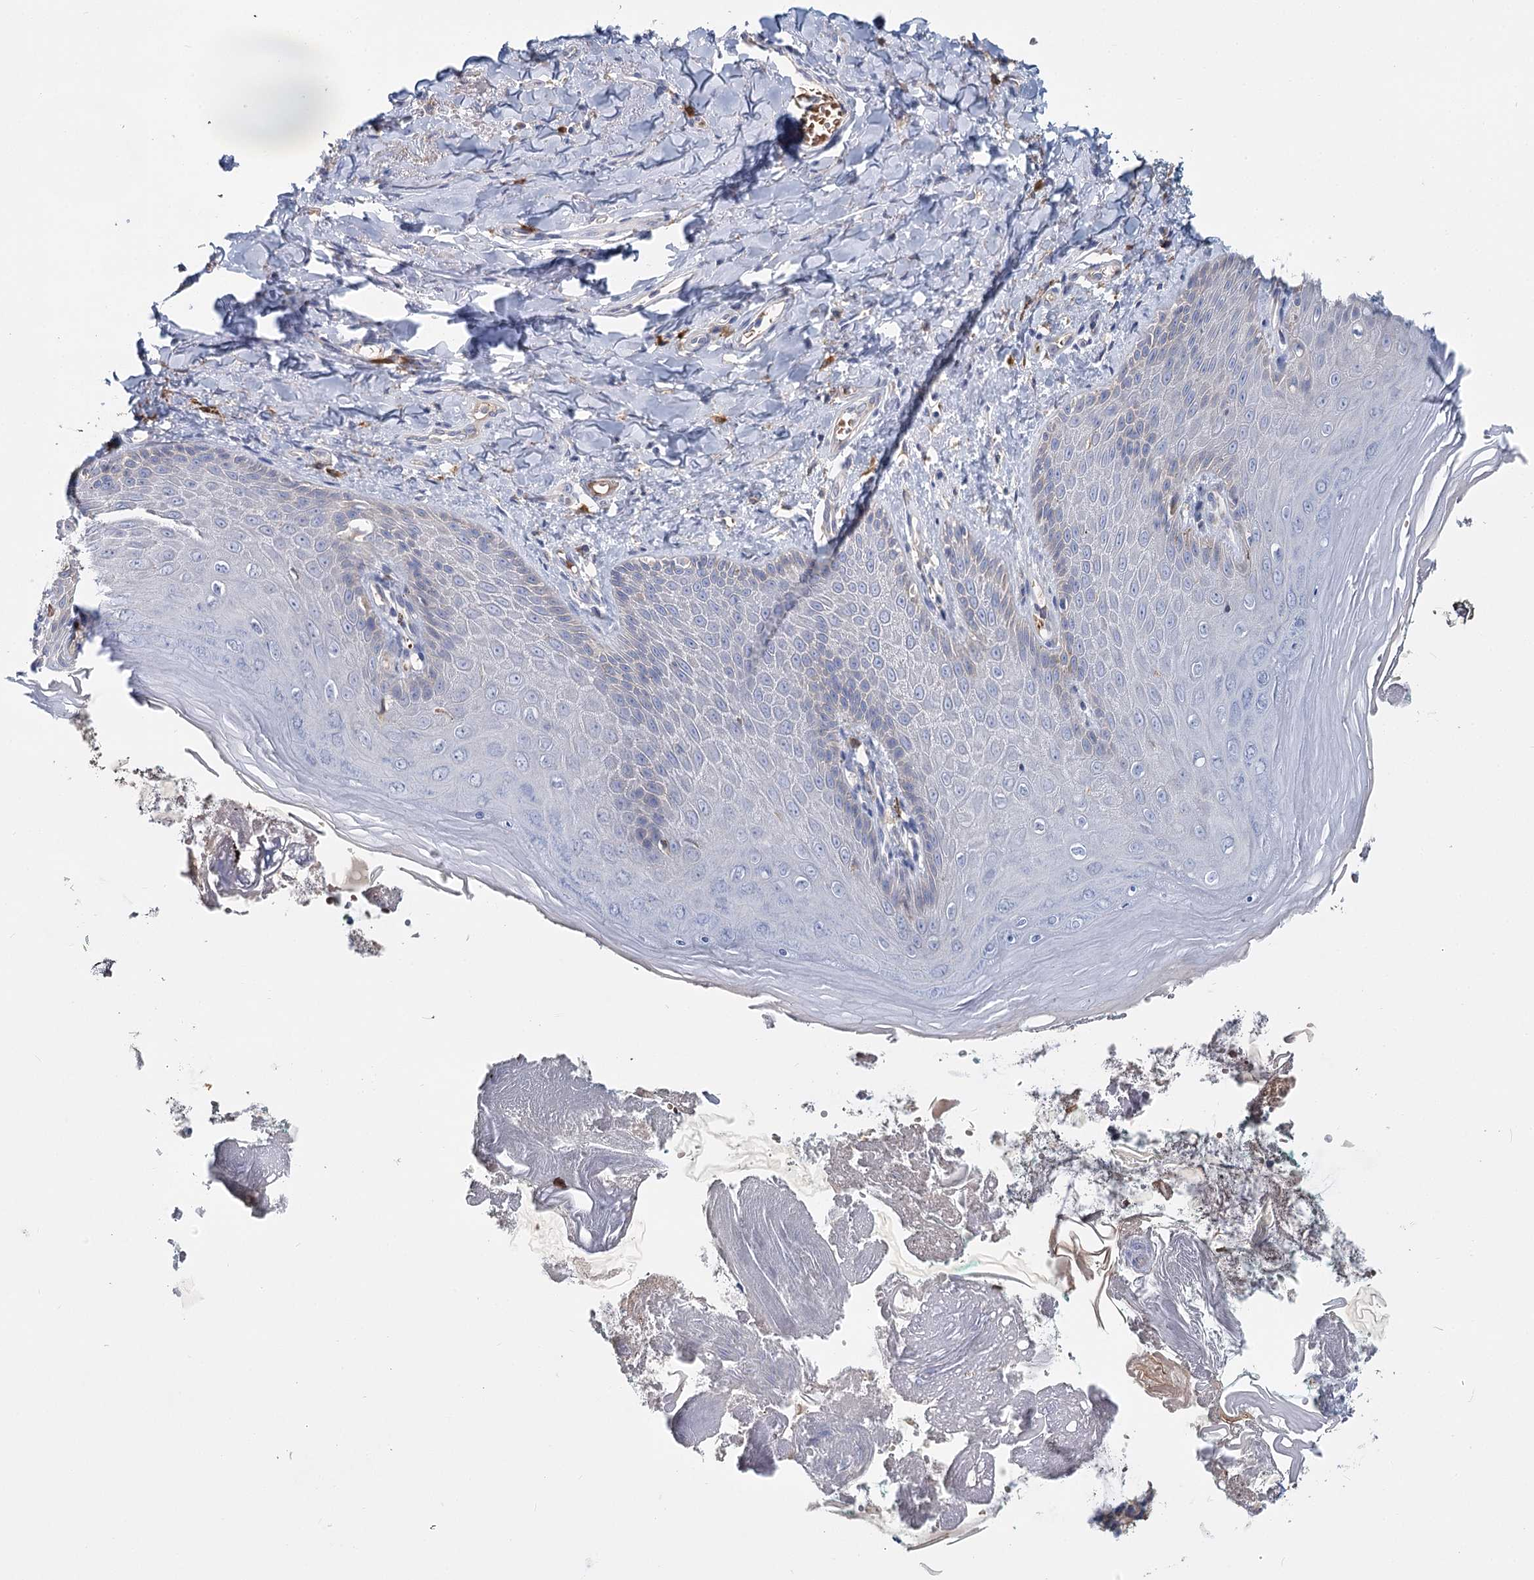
{"staining": {"intensity": "weak", "quantity": "<25%", "location": "cytoplasmic/membranous"}, "tissue": "skin", "cell_type": "Epidermal cells", "image_type": "normal", "snomed": [{"axis": "morphology", "description": "Normal tissue, NOS"}, {"axis": "topography", "description": "Anal"}], "caption": "The photomicrograph reveals no significant staining in epidermal cells of skin. Nuclei are stained in blue.", "gene": "ANKRD16", "patient": {"sex": "male", "age": 78}}